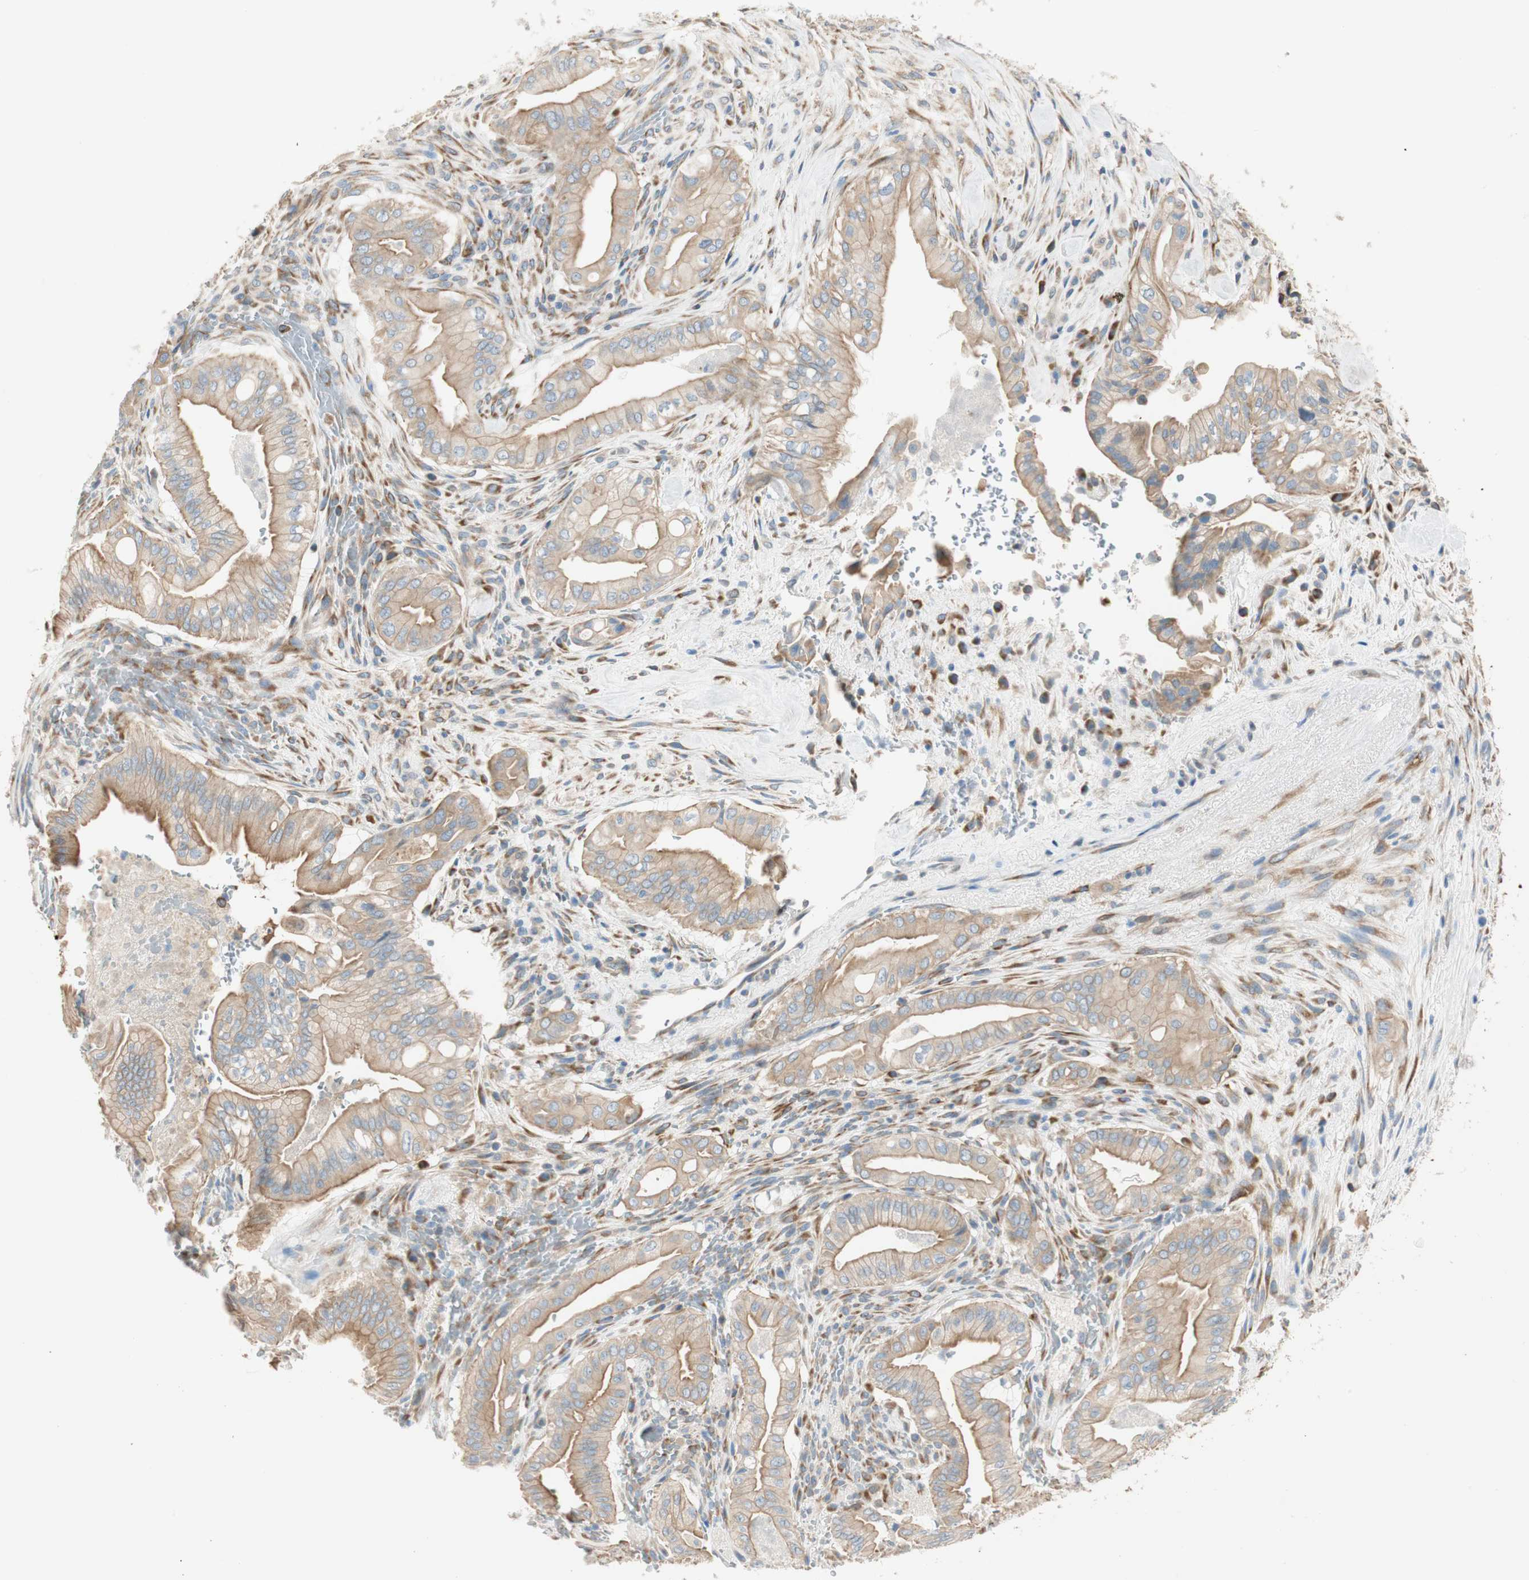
{"staining": {"intensity": "weak", "quantity": ">75%", "location": "cytoplasmic/membranous"}, "tissue": "liver cancer", "cell_type": "Tumor cells", "image_type": "cancer", "snomed": [{"axis": "morphology", "description": "Cholangiocarcinoma"}, {"axis": "topography", "description": "Liver"}], "caption": "A brown stain shows weak cytoplasmic/membranous staining of a protein in liver cancer tumor cells. Using DAB (3,3'-diaminobenzidine) (brown) and hematoxylin (blue) stains, captured at high magnification using brightfield microscopy.", "gene": "CDK3", "patient": {"sex": "female", "age": 68}}